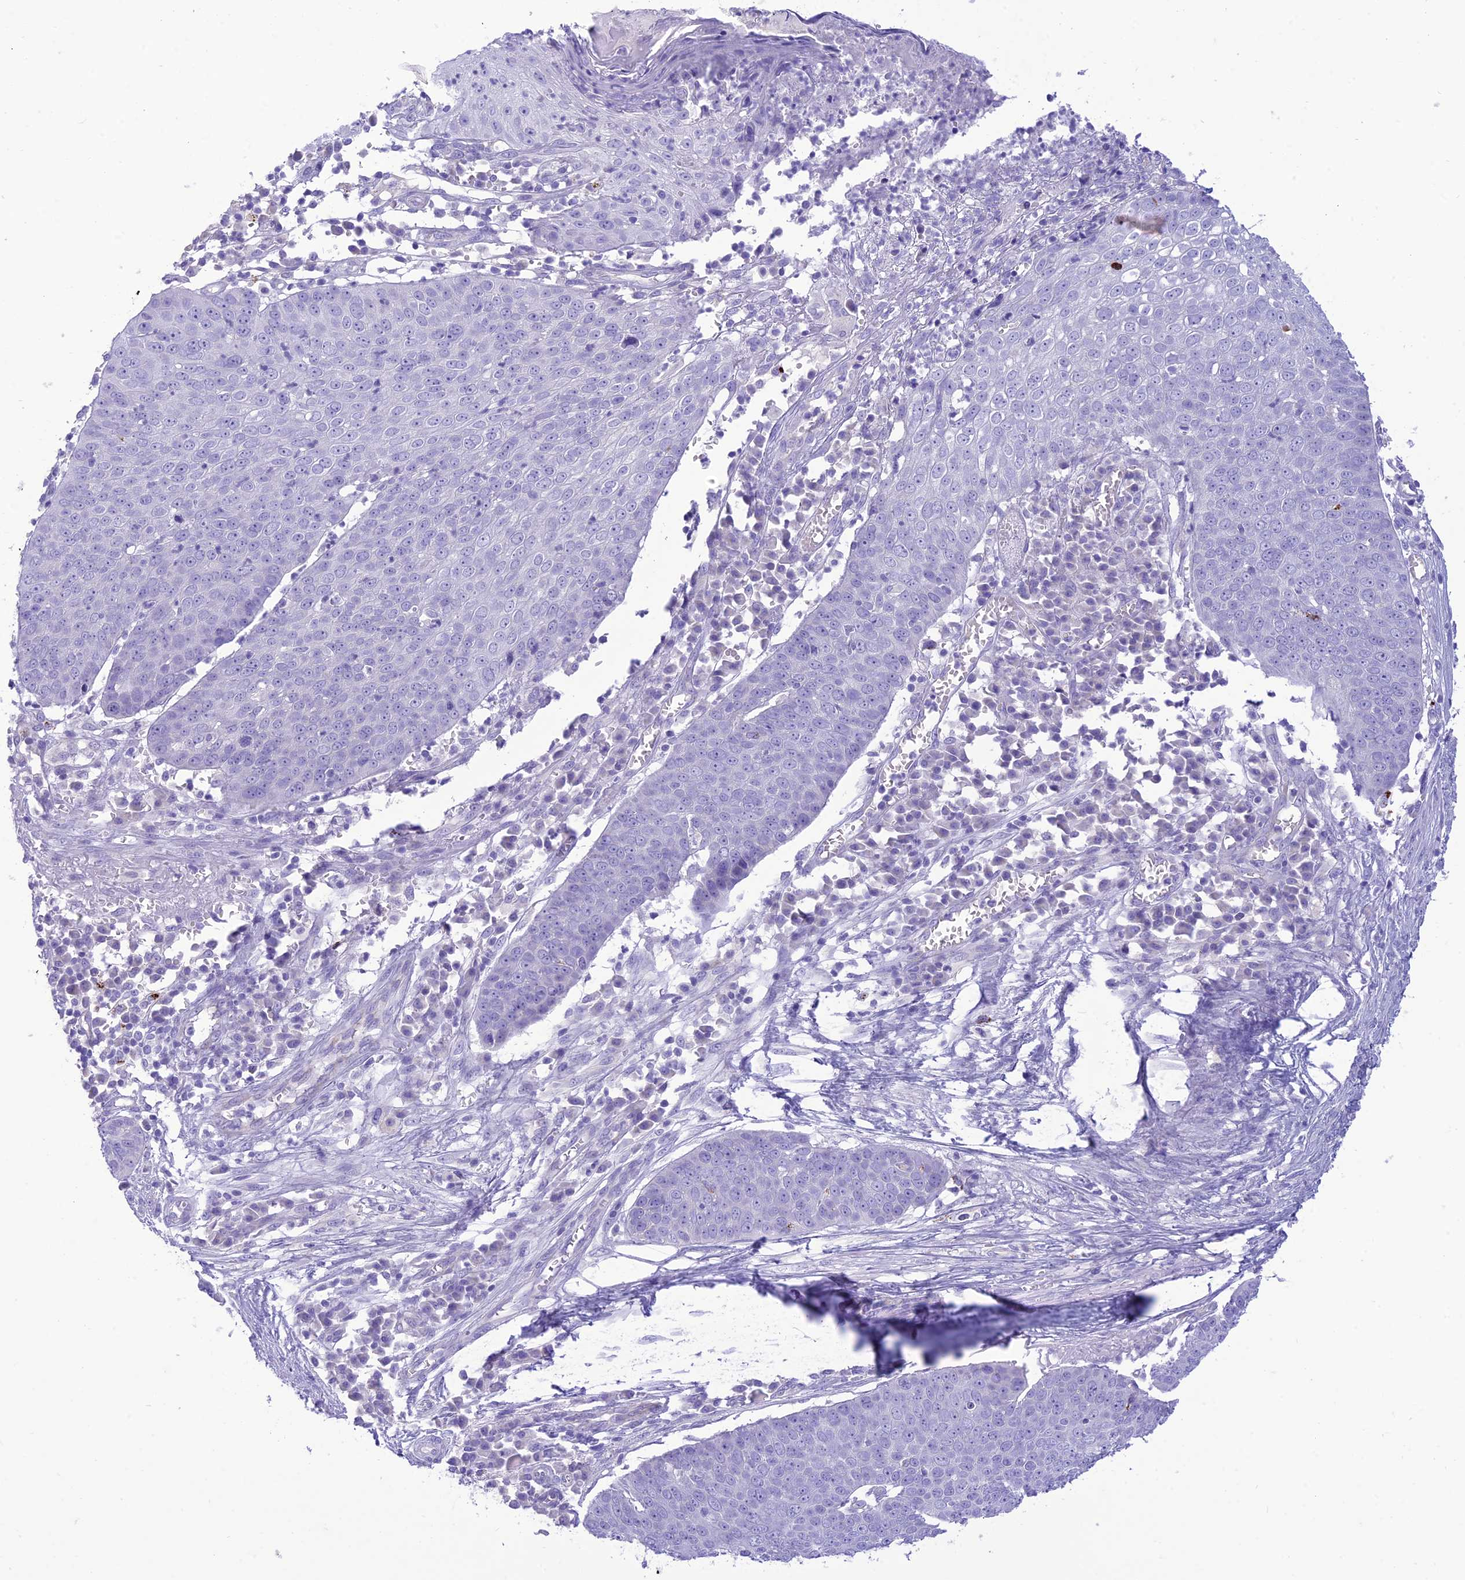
{"staining": {"intensity": "negative", "quantity": "none", "location": "none"}, "tissue": "skin cancer", "cell_type": "Tumor cells", "image_type": "cancer", "snomed": [{"axis": "morphology", "description": "Squamous cell carcinoma, NOS"}, {"axis": "topography", "description": "Skin"}], "caption": "Tumor cells are negative for brown protein staining in skin squamous cell carcinoma.", "gene": "DHDH", "patient": {"sex": "male", "age": 71}}